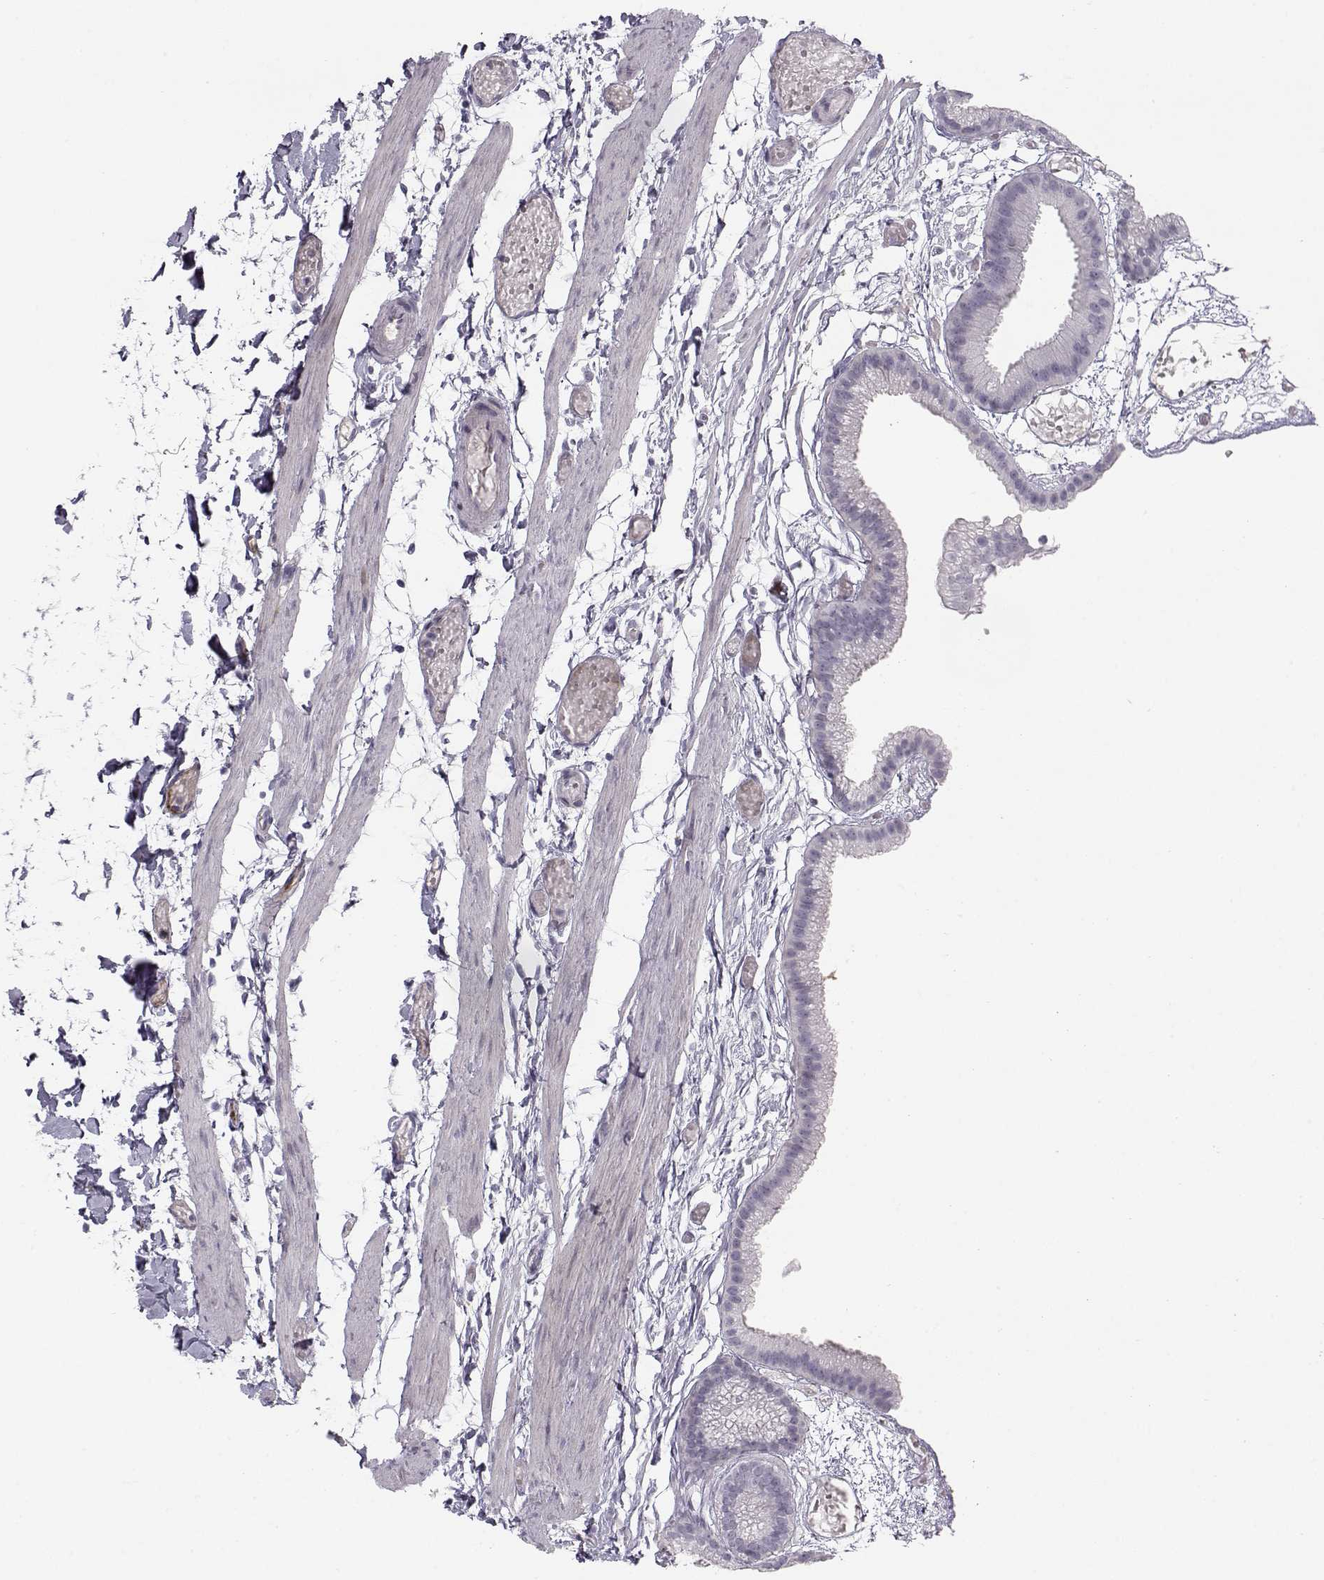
{"staining": {"intensity": "negative", "quantity": "none", "location": "none"}, "tissue": "gallbladder", "cell_type": "Glandular cells", "image_type": "normal", "snomed": [{"axis": "morphology", "description": "Normal tissue, NOS"}, {"axis": "topography", "description": "Gallbladder"}], "caption": "DAB (3,3'-diaminobenzidine) immunohistochemical staining of benign human gallbladder reveals no significant positivity in glandular cells.", "gene": "PABPC1L2A", "patient": {"sex": "female", "age": 45}}